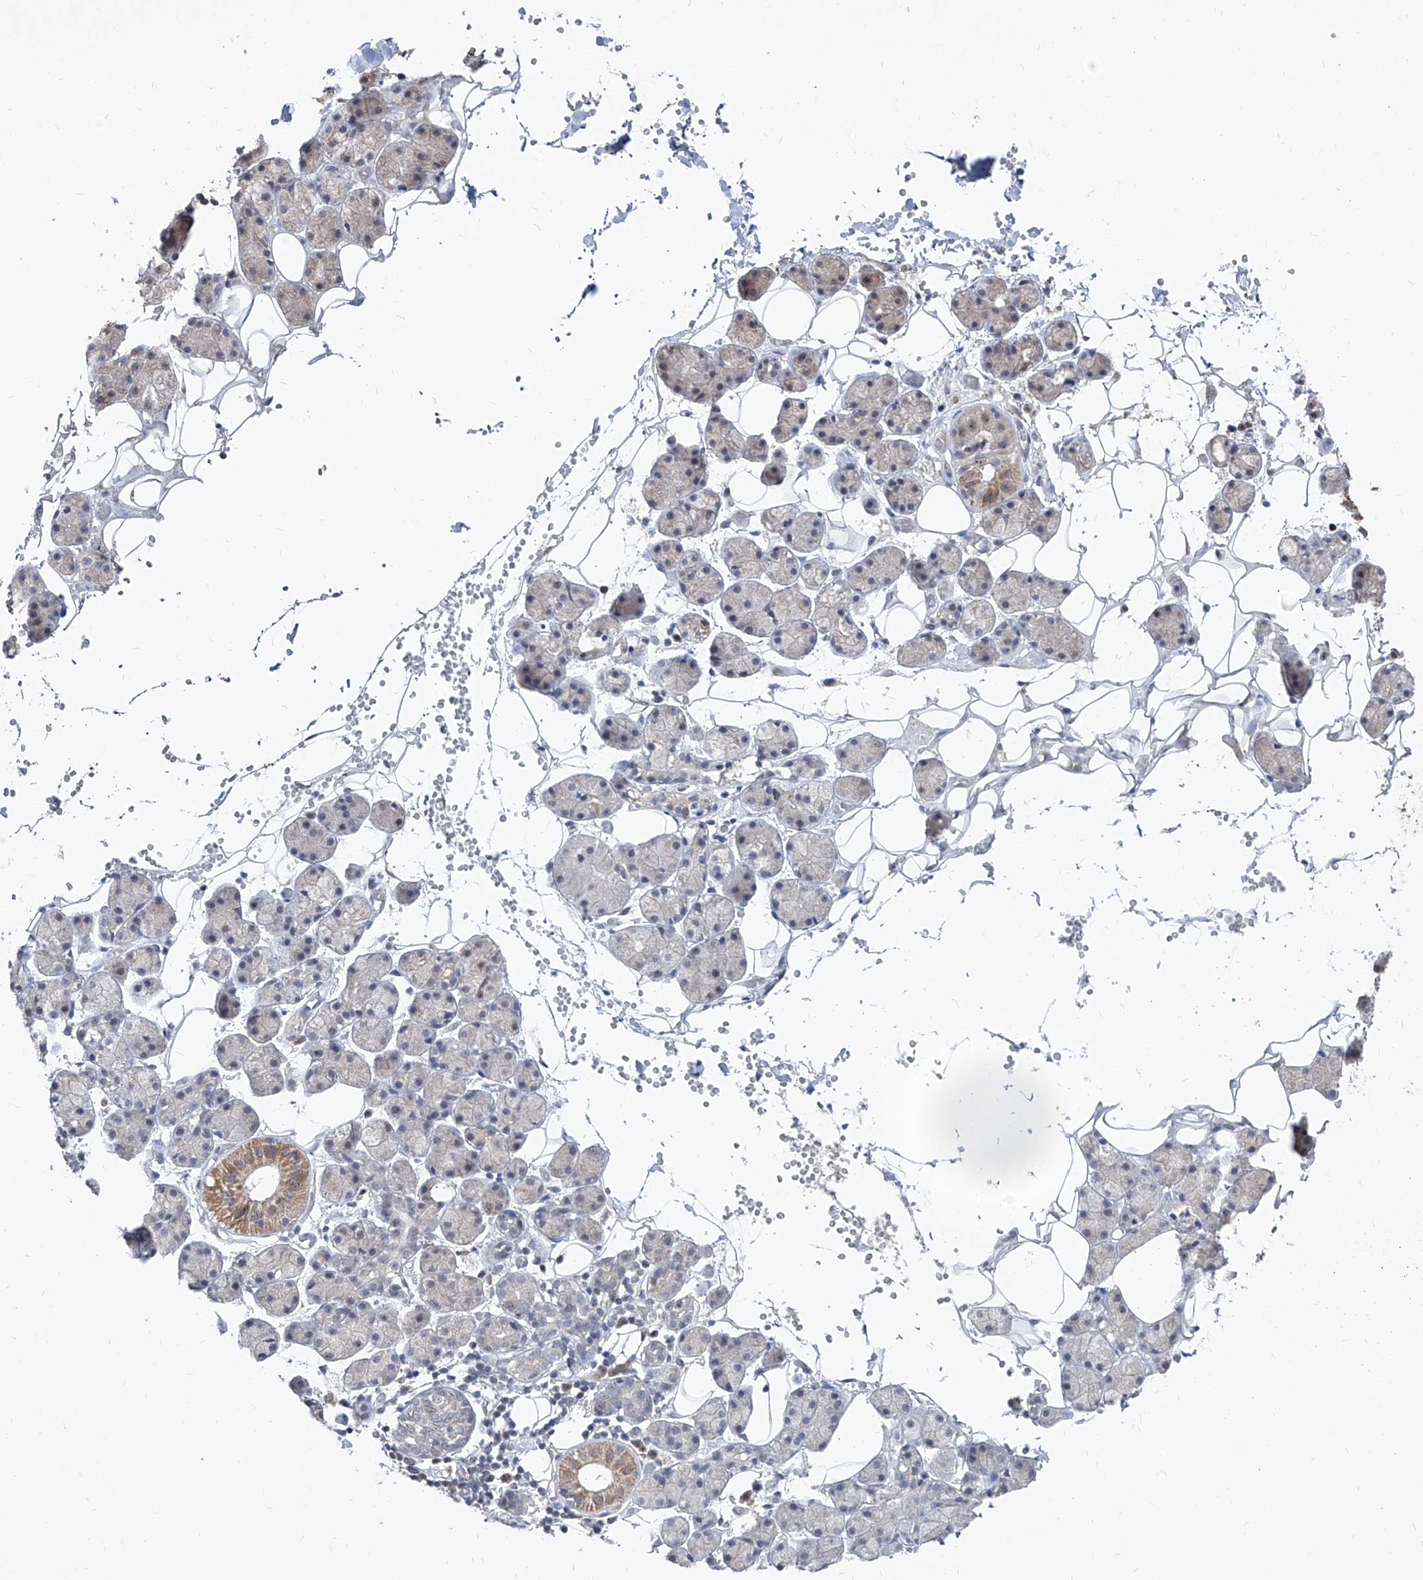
{"staining": {"intensity": "moderate", "quantity": "25%-75%", "location": "cytoplasmic/membranous"}, "tissue": "salivary gland", "cell_type": "Glandular cells", "image_type": "normal", "snomed": [{"axis": "morphology", "description": "Normal tissue, NOS"}, {"axis": "topography", "description": "Salivary gland"}], "caption": "Glandular cells demonstrate medium levels of moderate cytoplasmic/membranous expression in approximately 25%-75% of cells in unremarkable human salivary gland.", "gene": "NDUFB3", "patient": {"sex": "female", "age": 33}}